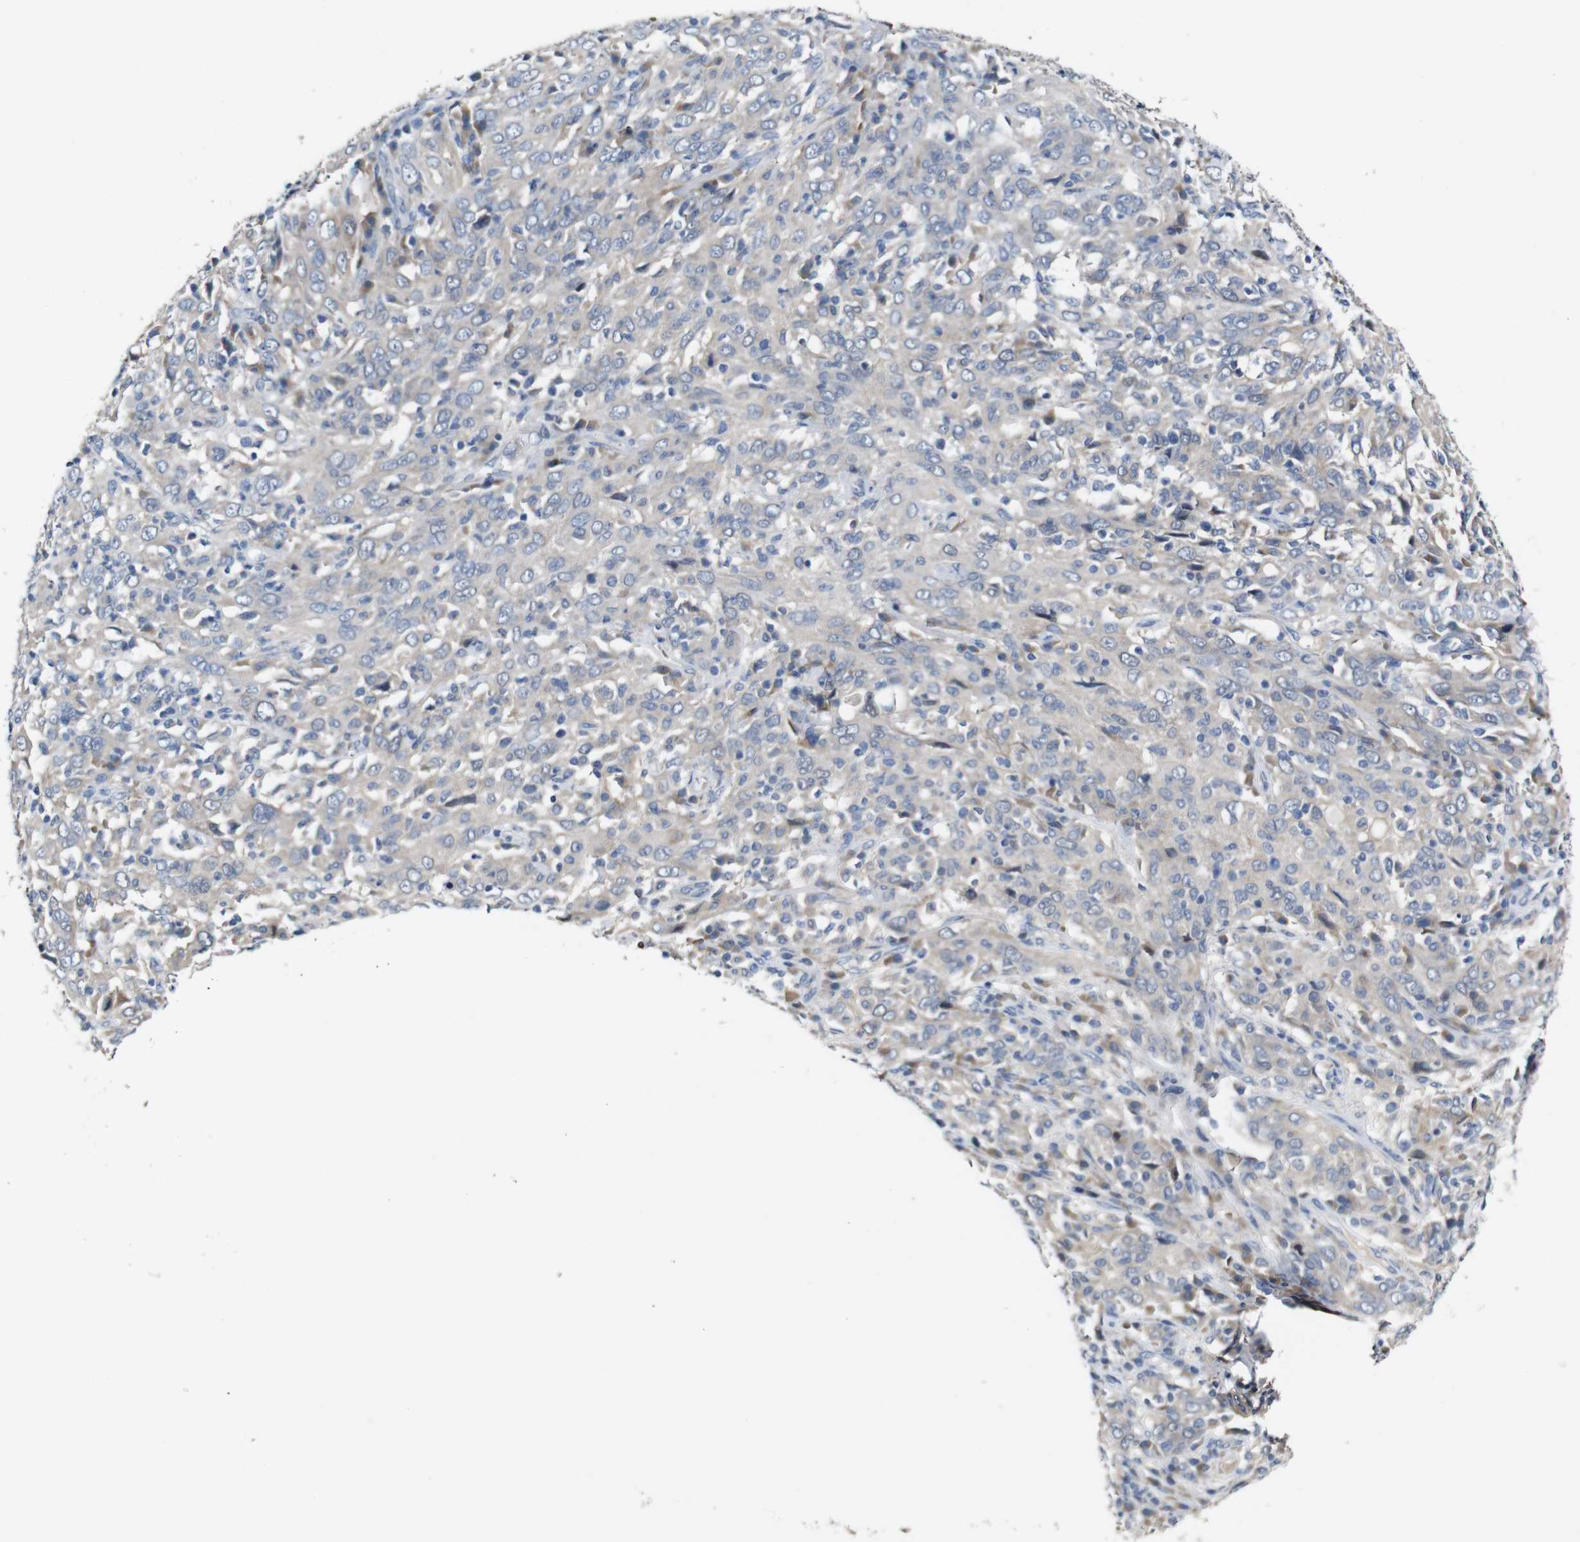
{"staining": {"intensity": "weak", "quantity": ">75%", "location": "cytoplasmic/membranous"}, "tissue": "cervical cancer", "cell_type": "Tumor cells", "image_type": "cancer", "snomed": [{"axis": "morphology", "description": "Squamous cell carcinoma, NOS"}, {"axis": "topography", "description": "Cervix"}], "caption": "DAB immunohistochemical staining of human squamous cell carcinoma (cervical) exhibits weak cytoplasmic/membranous protein staining in approximately >75% of tumor cells.", "gene": "TBC1D32", "patient": {"sex": "female", "age": 46}}